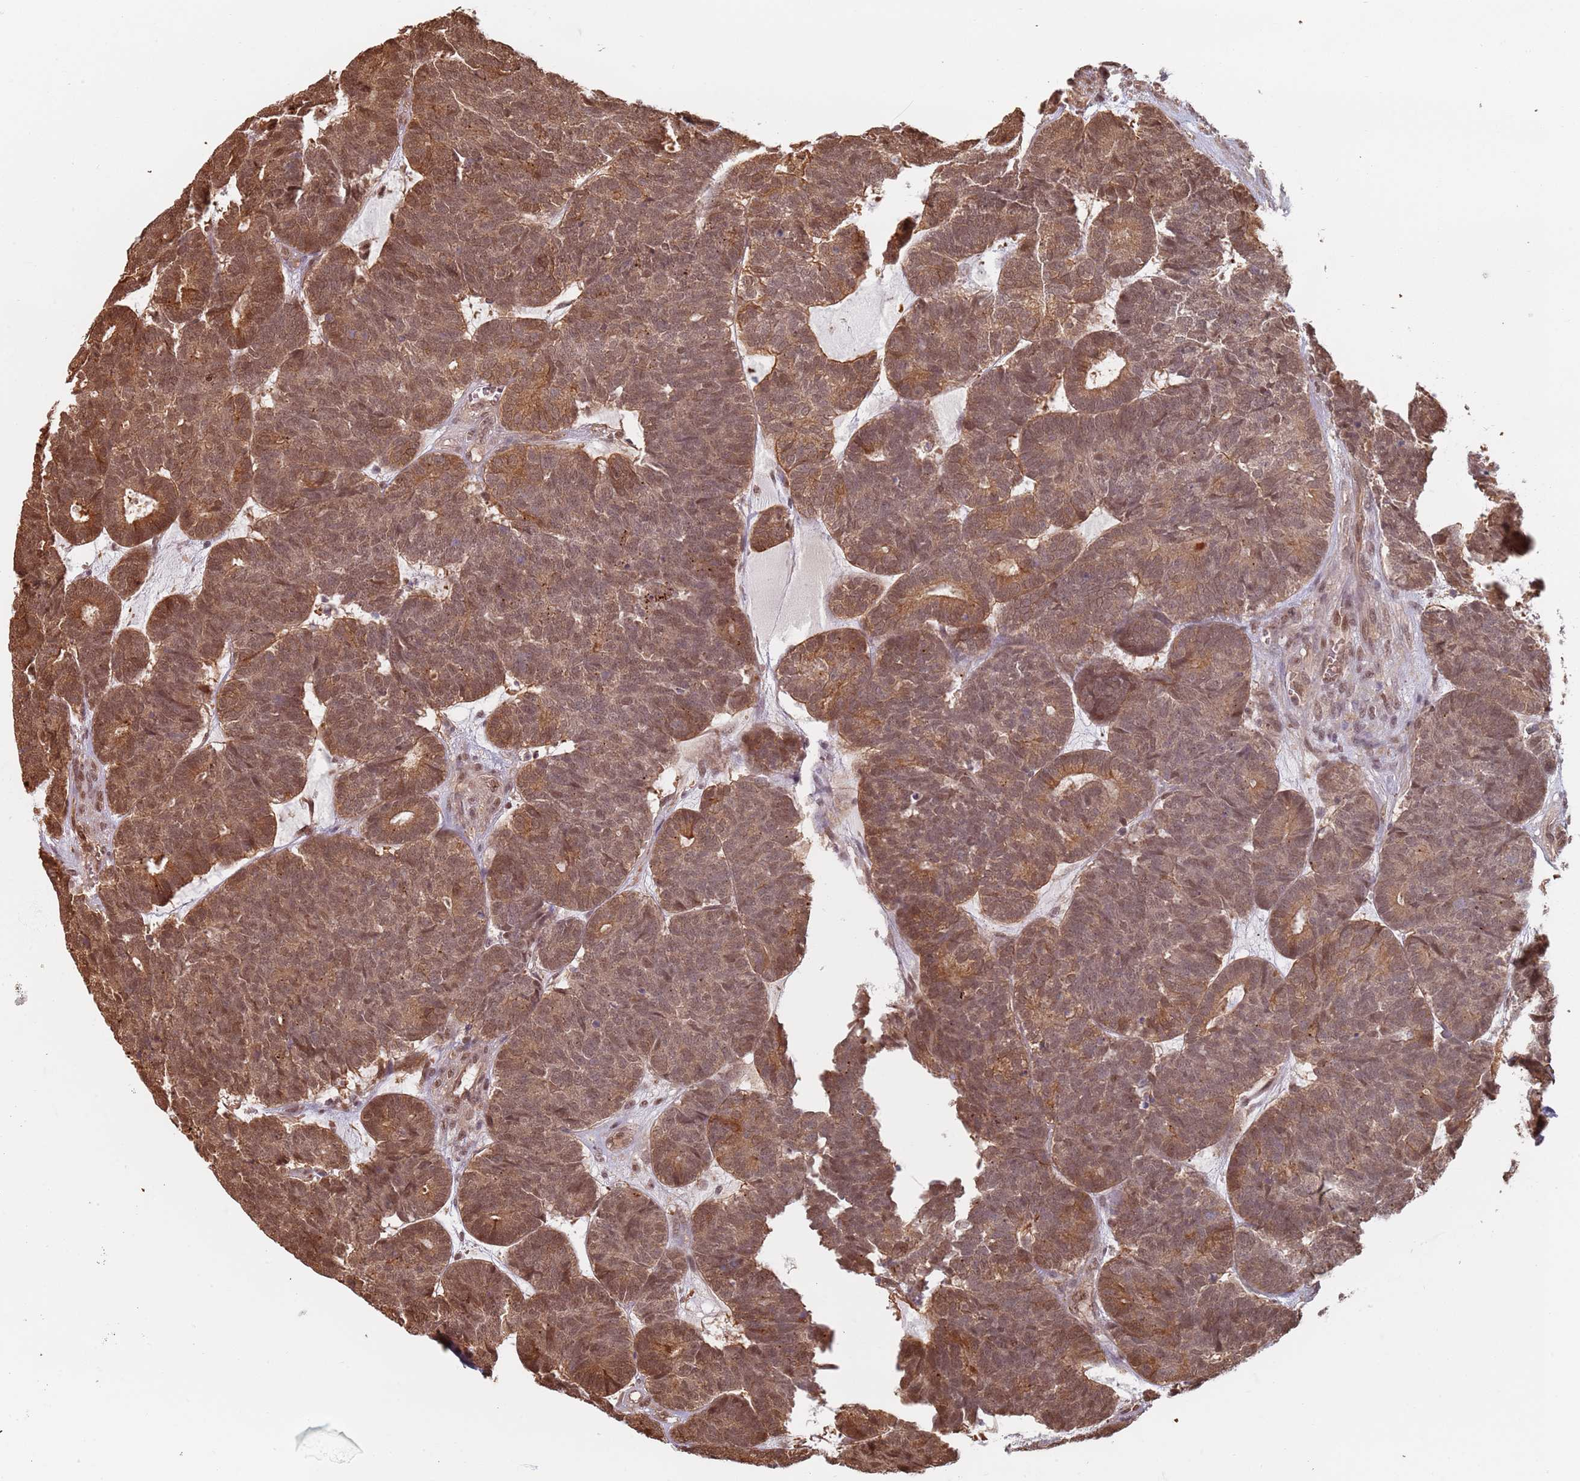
{"staining": {"intensity": "moderate", "quantity": ">75%", "location": "cytoplasmic/membranous,nuclear"}, "tissue": "head and neck cancer", "cell_type": "Tumor cells", "image_type": "cancer", "snomed": [{"axis": "morphology", "description": "Adenocarcinoma, NOS"}, {"axis": "topography", "description": "Head-Neck"}], "caption": "Immunohistochemical staining of human head and neck cancer demonstrates moderate cytoplasmic/membranous and nuclear protein positivity in approximately >75% of tumor cells.", "gene": "PLSCR5", "patient": {"sex": "female", "age": 81}}